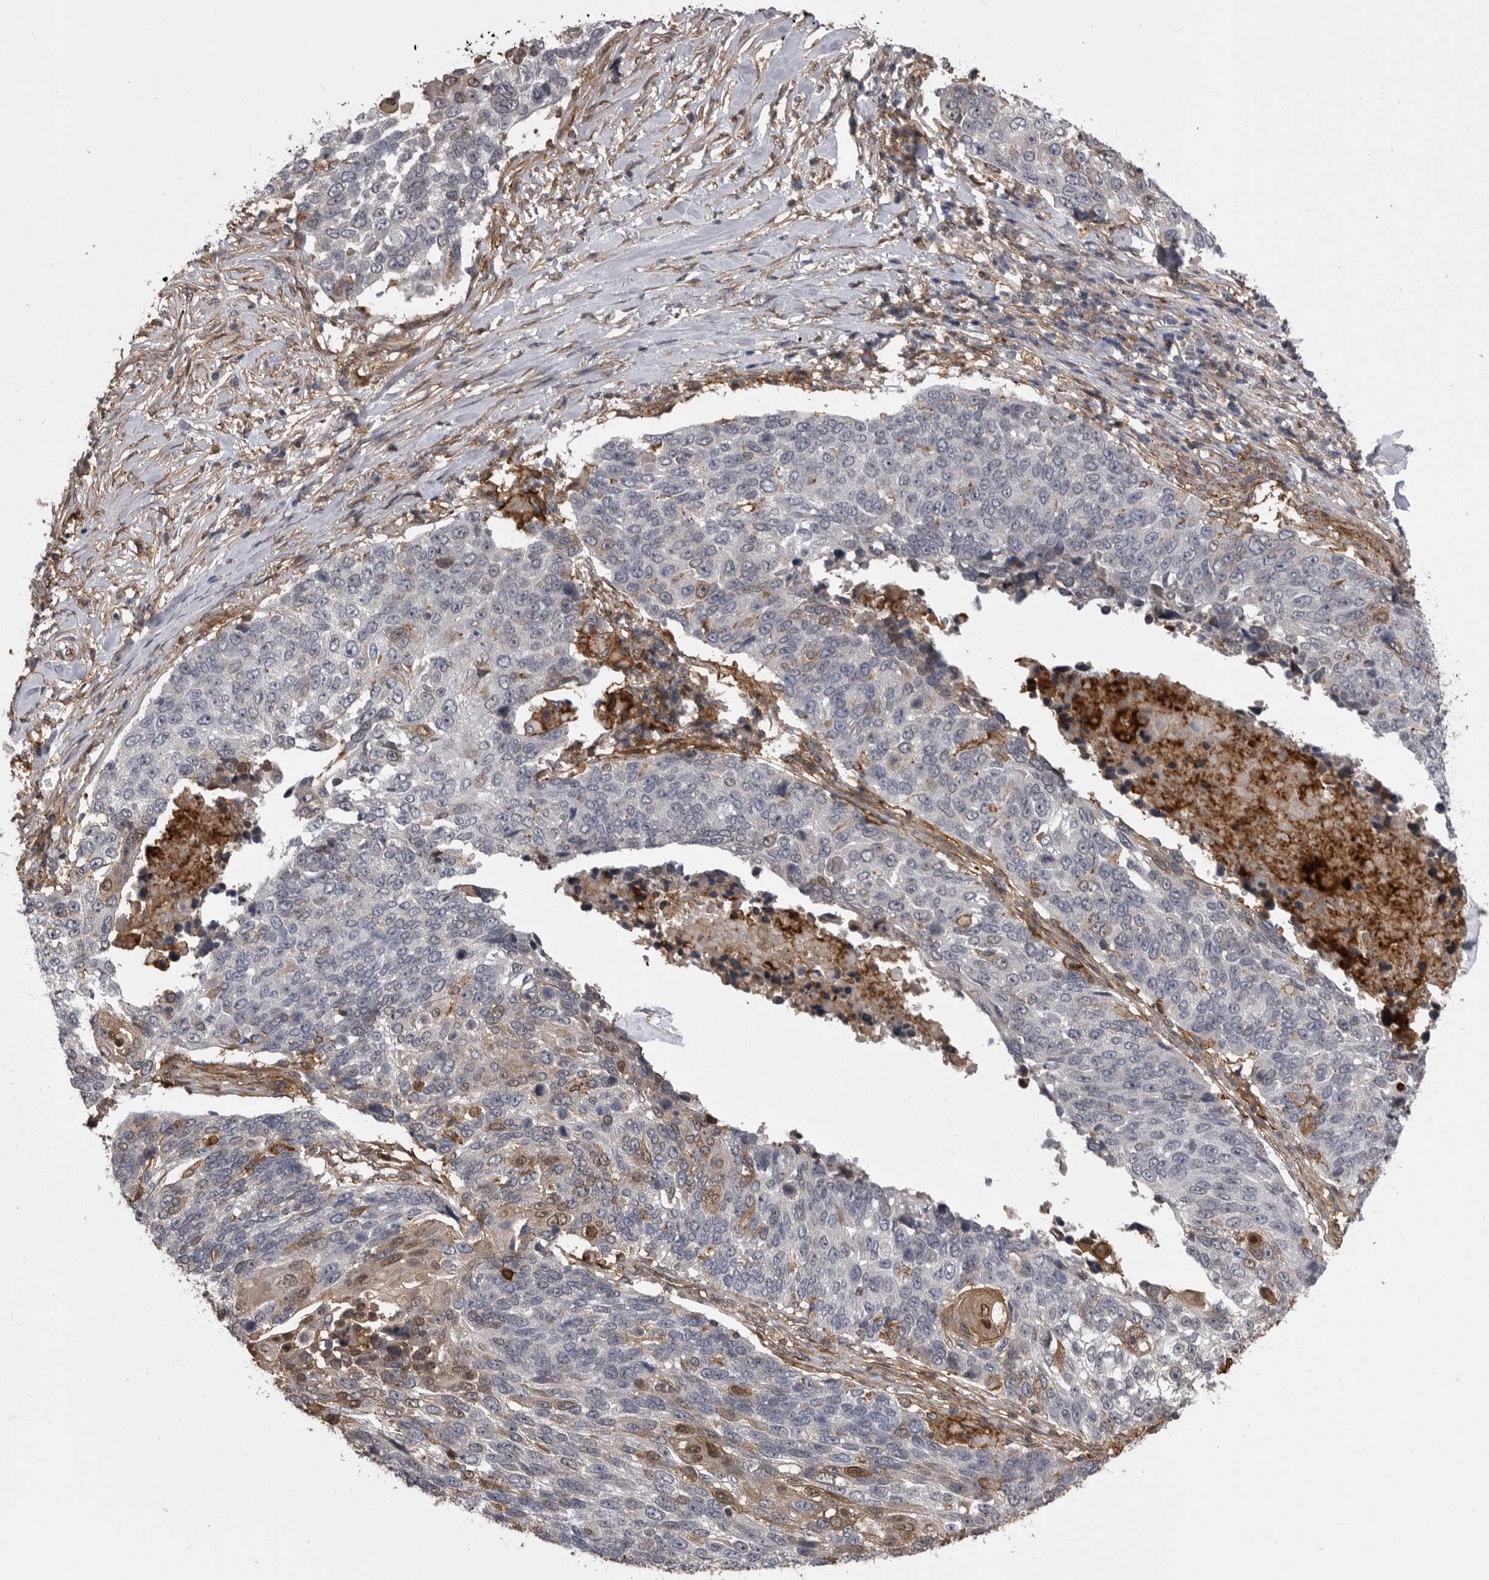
{"staining": {"intensity": "moderate", "quantity": "<25%", "location": "cytoplasmic/membranous,nuclear"}, "tissue": "lung cancer", "cell_type": "Tumor cells", "image_type": "cancer", "snomed": [{"axis": "morphology", "description": "Squamous cell carcinoma, NOS"}, {"axis": "topography", "description": "Lung"}], "caption": "Moderate cytoplasmic/membranous and nuclear positivity is seen in about <25% of tumor cells in lung squamous cell carcinoma.", "gene": "ABL1", "patient": {"sex": "male", "age": 66}}